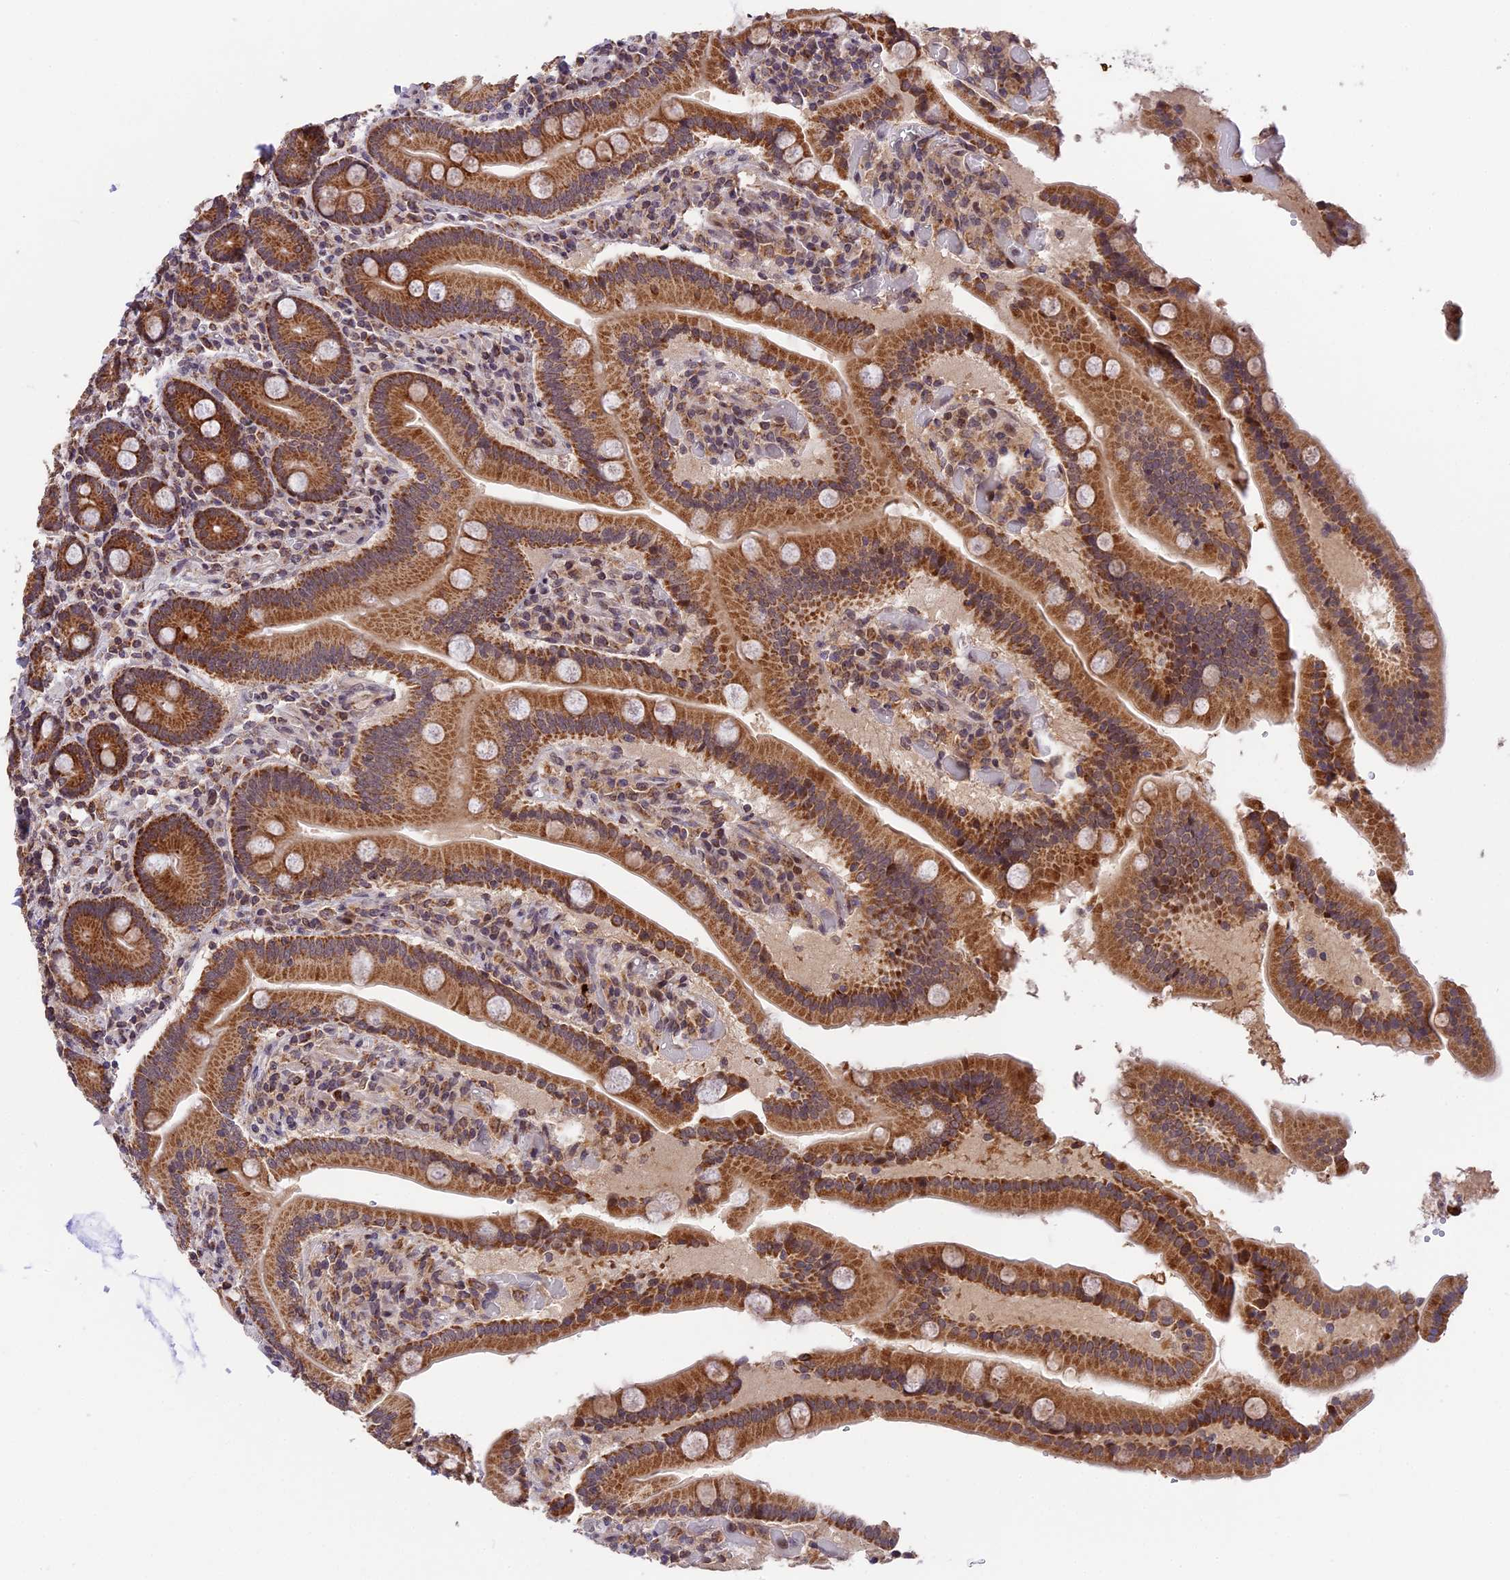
{"staining": {"intensity": "strong", "quantity": ">75%", "location": "cytoplasmic/membranous"}, "tissue": "duodenum", "cell_type": "Glandular cells", "image_type": "normal", "snomed": [{"axis": "morphology", "description": "Normal tissue, NOS"}, {"axis": "topography", "description": "Duodenum"}], "caption": "Duodenum stained with DAB (3,3'-diaminobenzidine) immunohistochemistry shows high levels of strong cytoplasmic/membranous expression in about >75% of glandular cells.", "gene": "RERGL", "patient": {"sex": "female", "age": 62}}